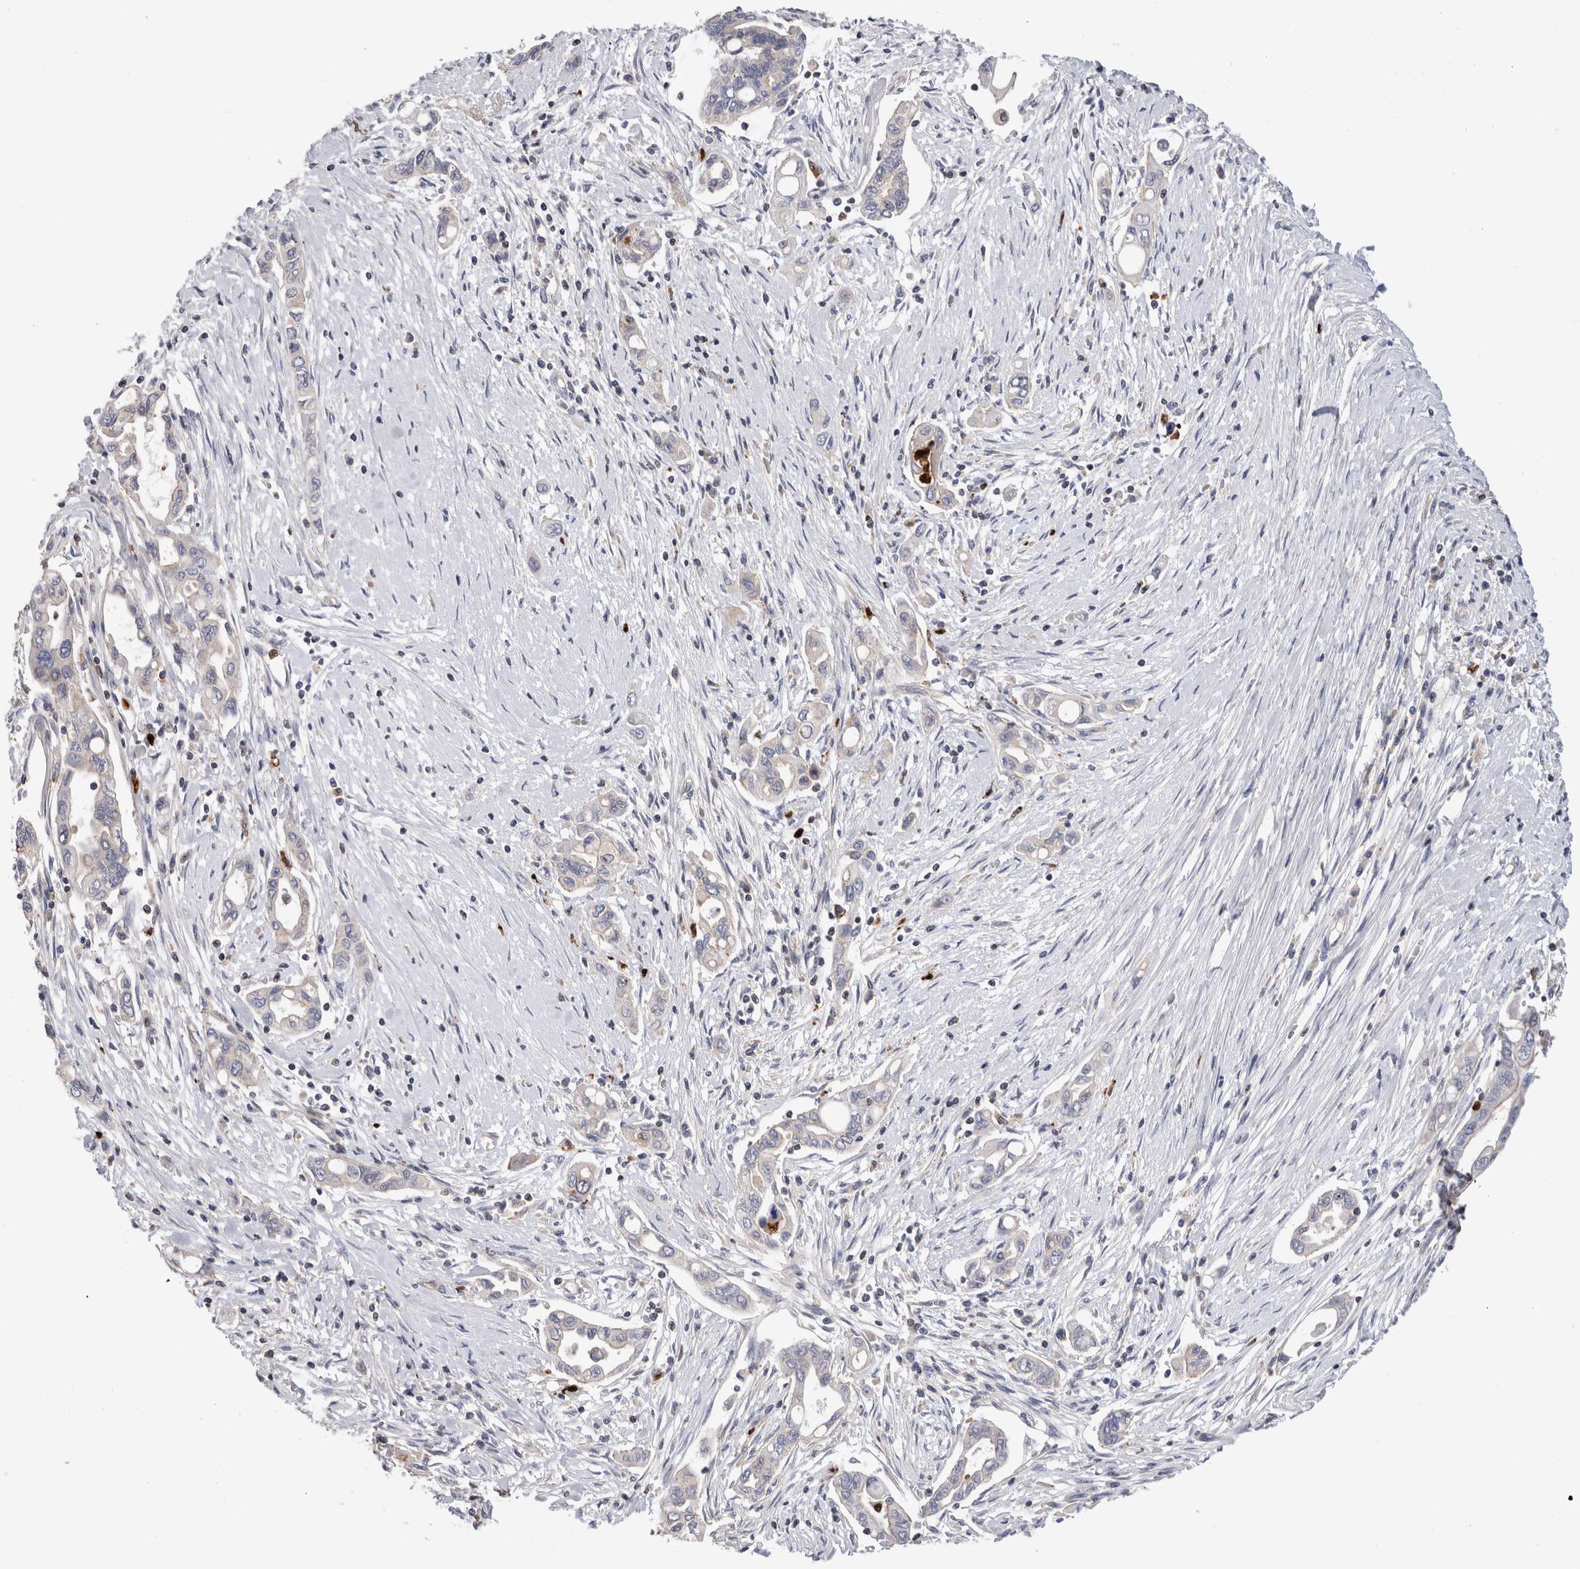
{"staining": {"intensity": "weak", "quantity": "<25%", "location": "cytoplasmic/membranous"}, "tissue": "pancreatic cancer", "cell_type": "Tumor cells", "image_type": "cancer", "snomed": [{"axis": "morphology", "description": "Adenocarcinoma, NOS"}, {"axis": "topography", "description": "Pancreas"}], "caption": "DAB immunohistochemical staining of pancreatic cancer exhibits no significant expression in tumor cells.", "gene": "NXT2", "patient": {"sex": "female", "age": 57}}